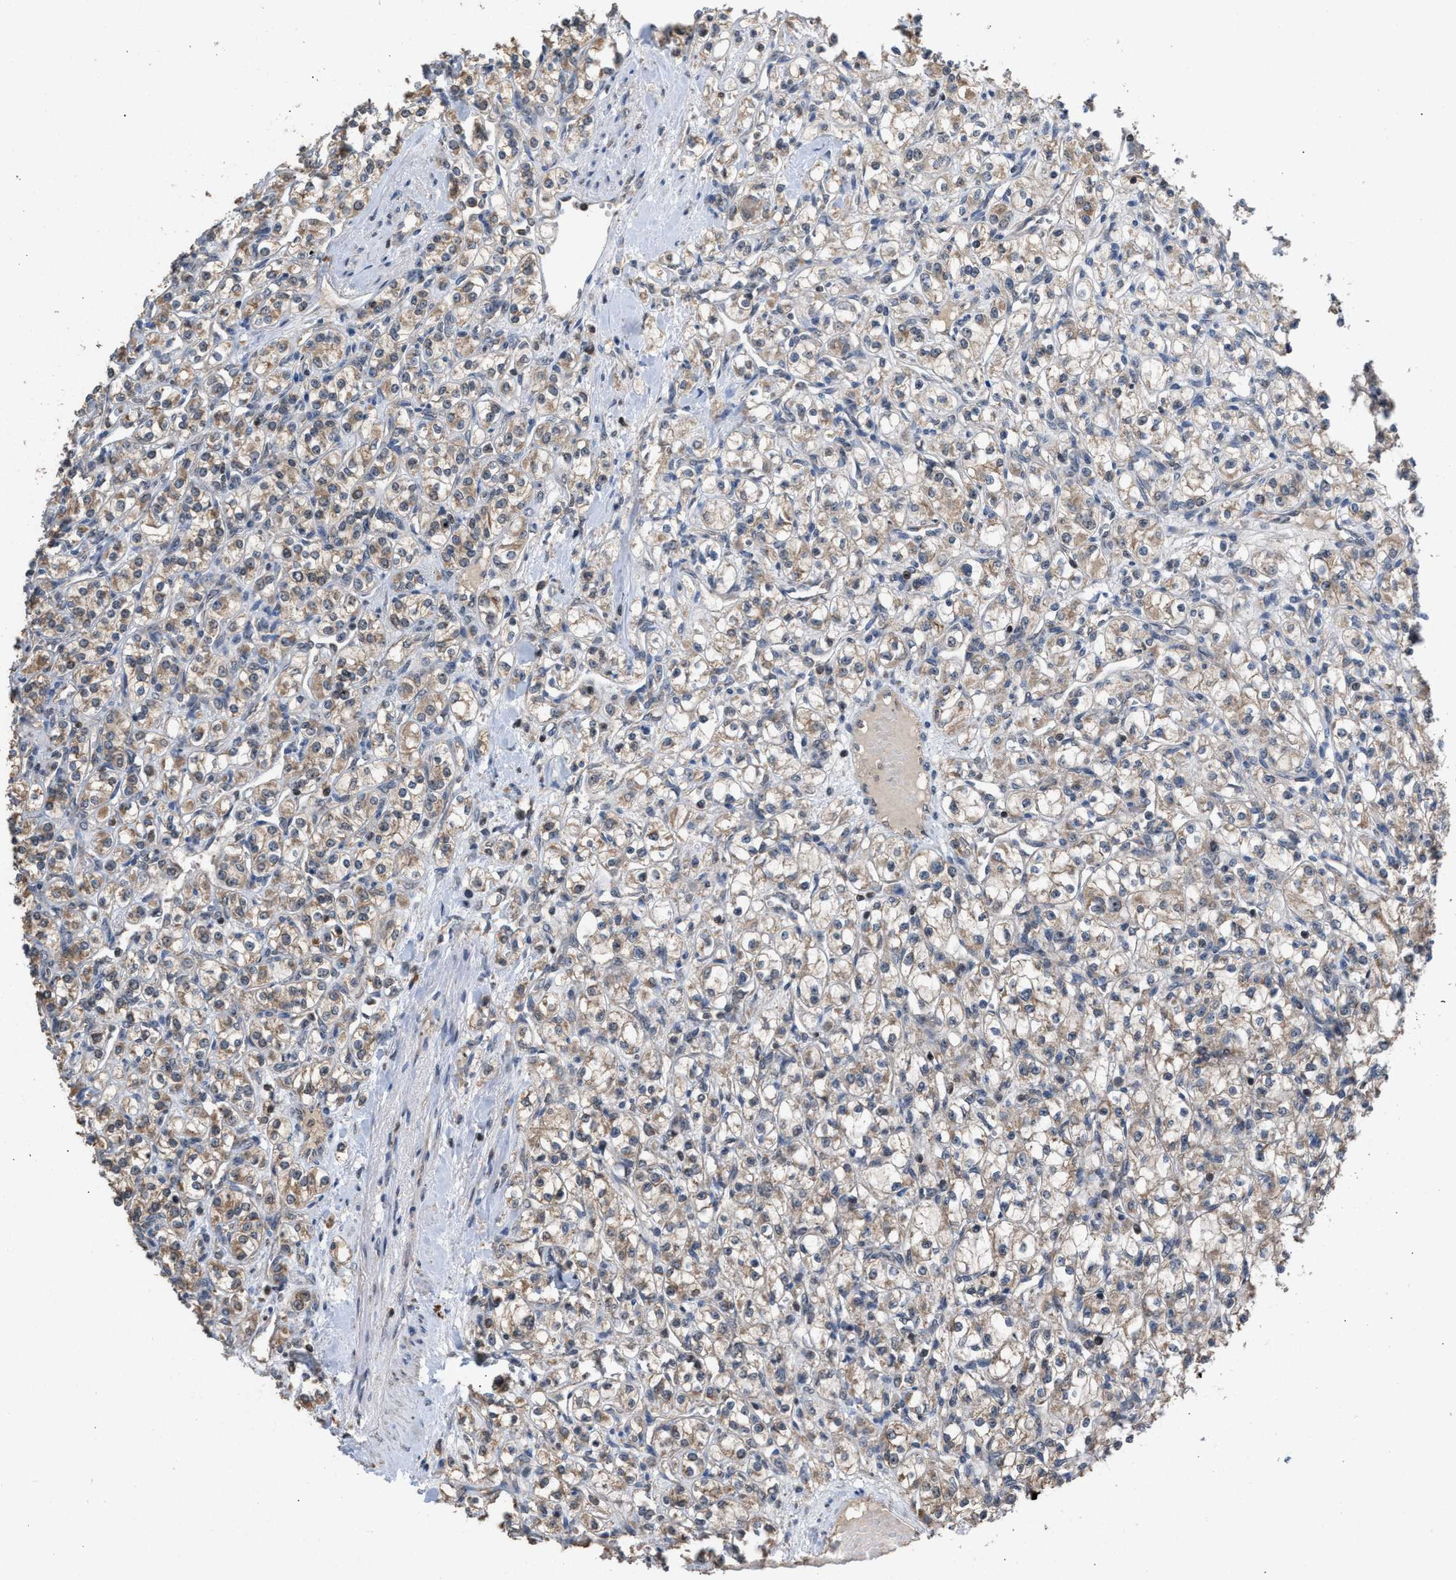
{"staining": {"intensity": "weak", "quantity": "25%-75%", "location": "cytoplasmic/membranous"}, "tissue": "renal cancer", "cell_type": "Tumor cells", "image_type": "cancer", "snomed": [{"axis": "morphology", "description": "Adenocarcinoma, NOS"}, {"axis": "topography", "description": "Kidney"}], "caption": "Immunohistochemical staining of renal cancer (adenocarcinoma) exhibits low levels of weak cytoplasmic/membranous expression in approximately 25%-75% of tumor cells.", "gene": "C9orf78", "patient": {"sex": "male", "age": 77}}